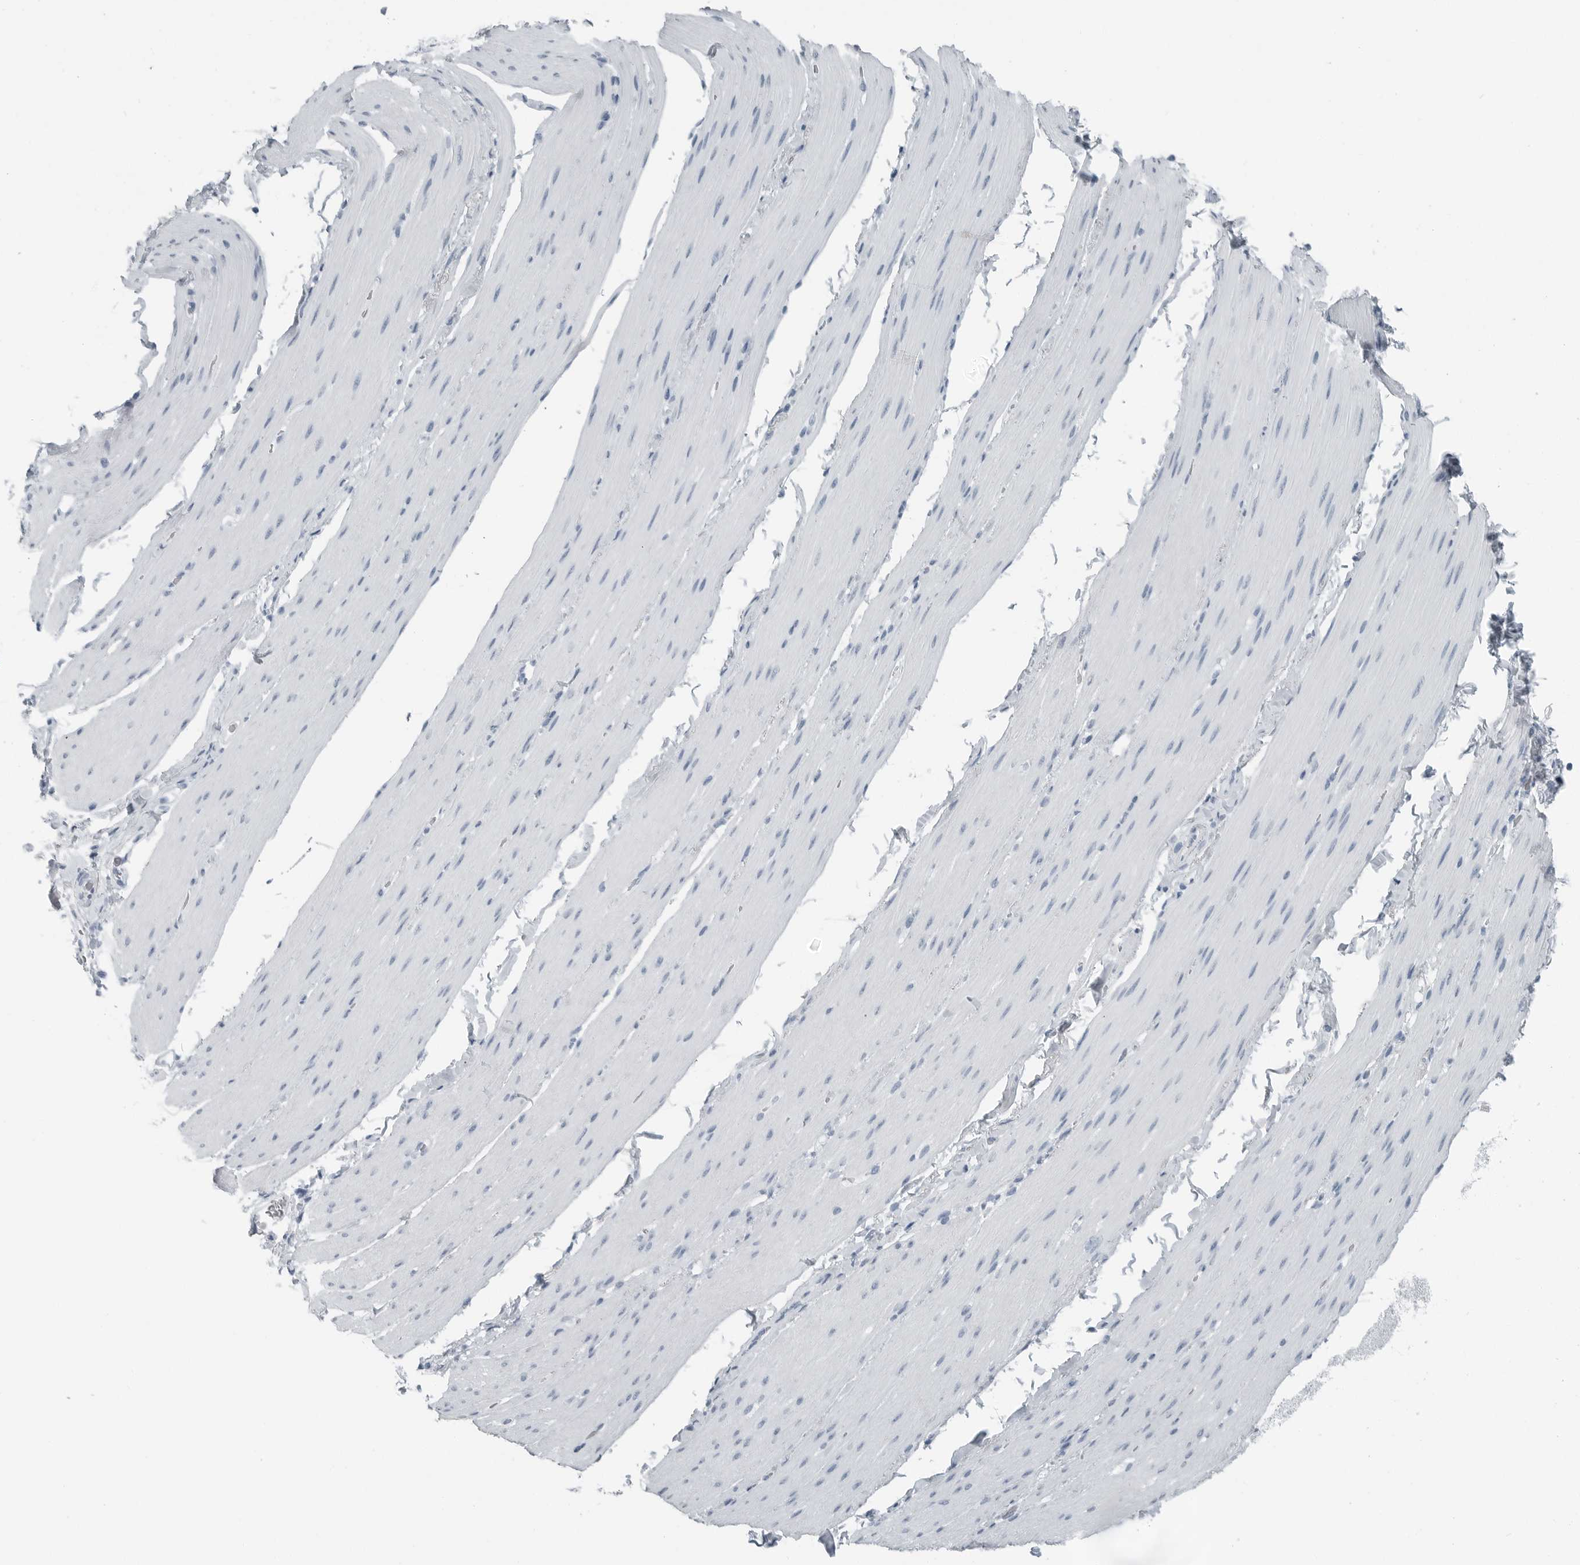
{"staining": {"intensity": "negative", "quantity": "none", "location": "none"}, "tissue": "smooth muscle", "cell_type": "Smooth muscle cells", "image_type": "normal", "snomed": [{"axis": "morphology", "description": "Normal tissue, NOS"}, {"axis": "topography", "description": "Smooth muscle"}, {"axis": "topography", "description": "Small intestine"}], "caption": "IHC of unremarkable smooth muscle reveals no expression in smooth muscle cells. Brightfield microscopy of immunohistochemistry stained with DAB (3,3'-diaminobenzidine) (brown) and hematoxylin (blue), captured at high magnification.", "gene": "FABP6", "patient": {"sex": "female", "age": 84}}